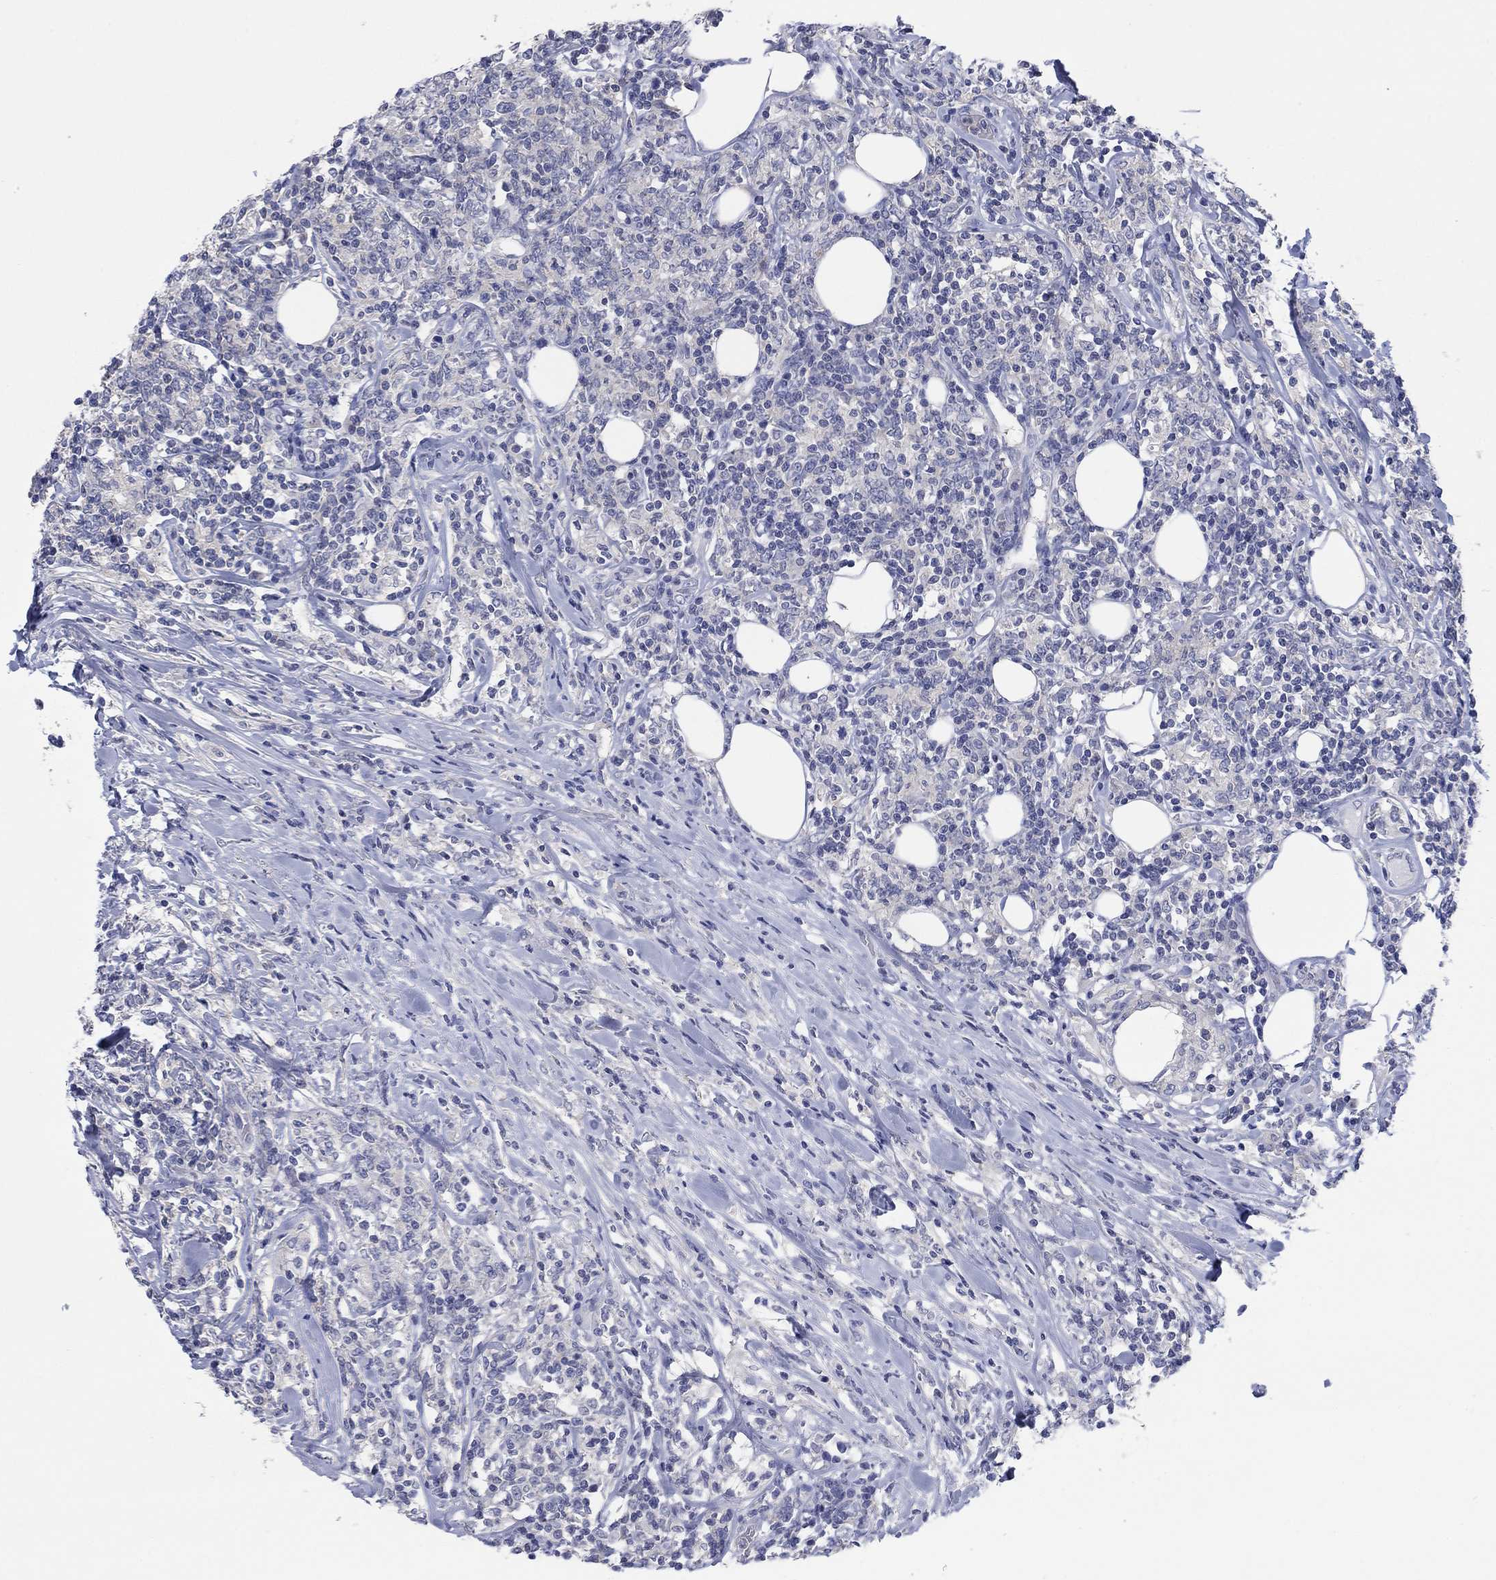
{"staining": {"intensity": "negative", "quantity": "none", "location": "none"}, "tissue": "lymphoma", "cell_type": "Tumor cells", "image_type": "cancer", "snomed": [{"axis": "morphology", "description": "Malignant lymphoma, non-Hodgkin's type, High grade"}, {"axis": "topography", "description": "Lymph node"}], "caption": "There is no significant expression in tumor cells of lymphoma.", "gene": "FER1L6", "patient": {"sex": "female", "age": 84}}